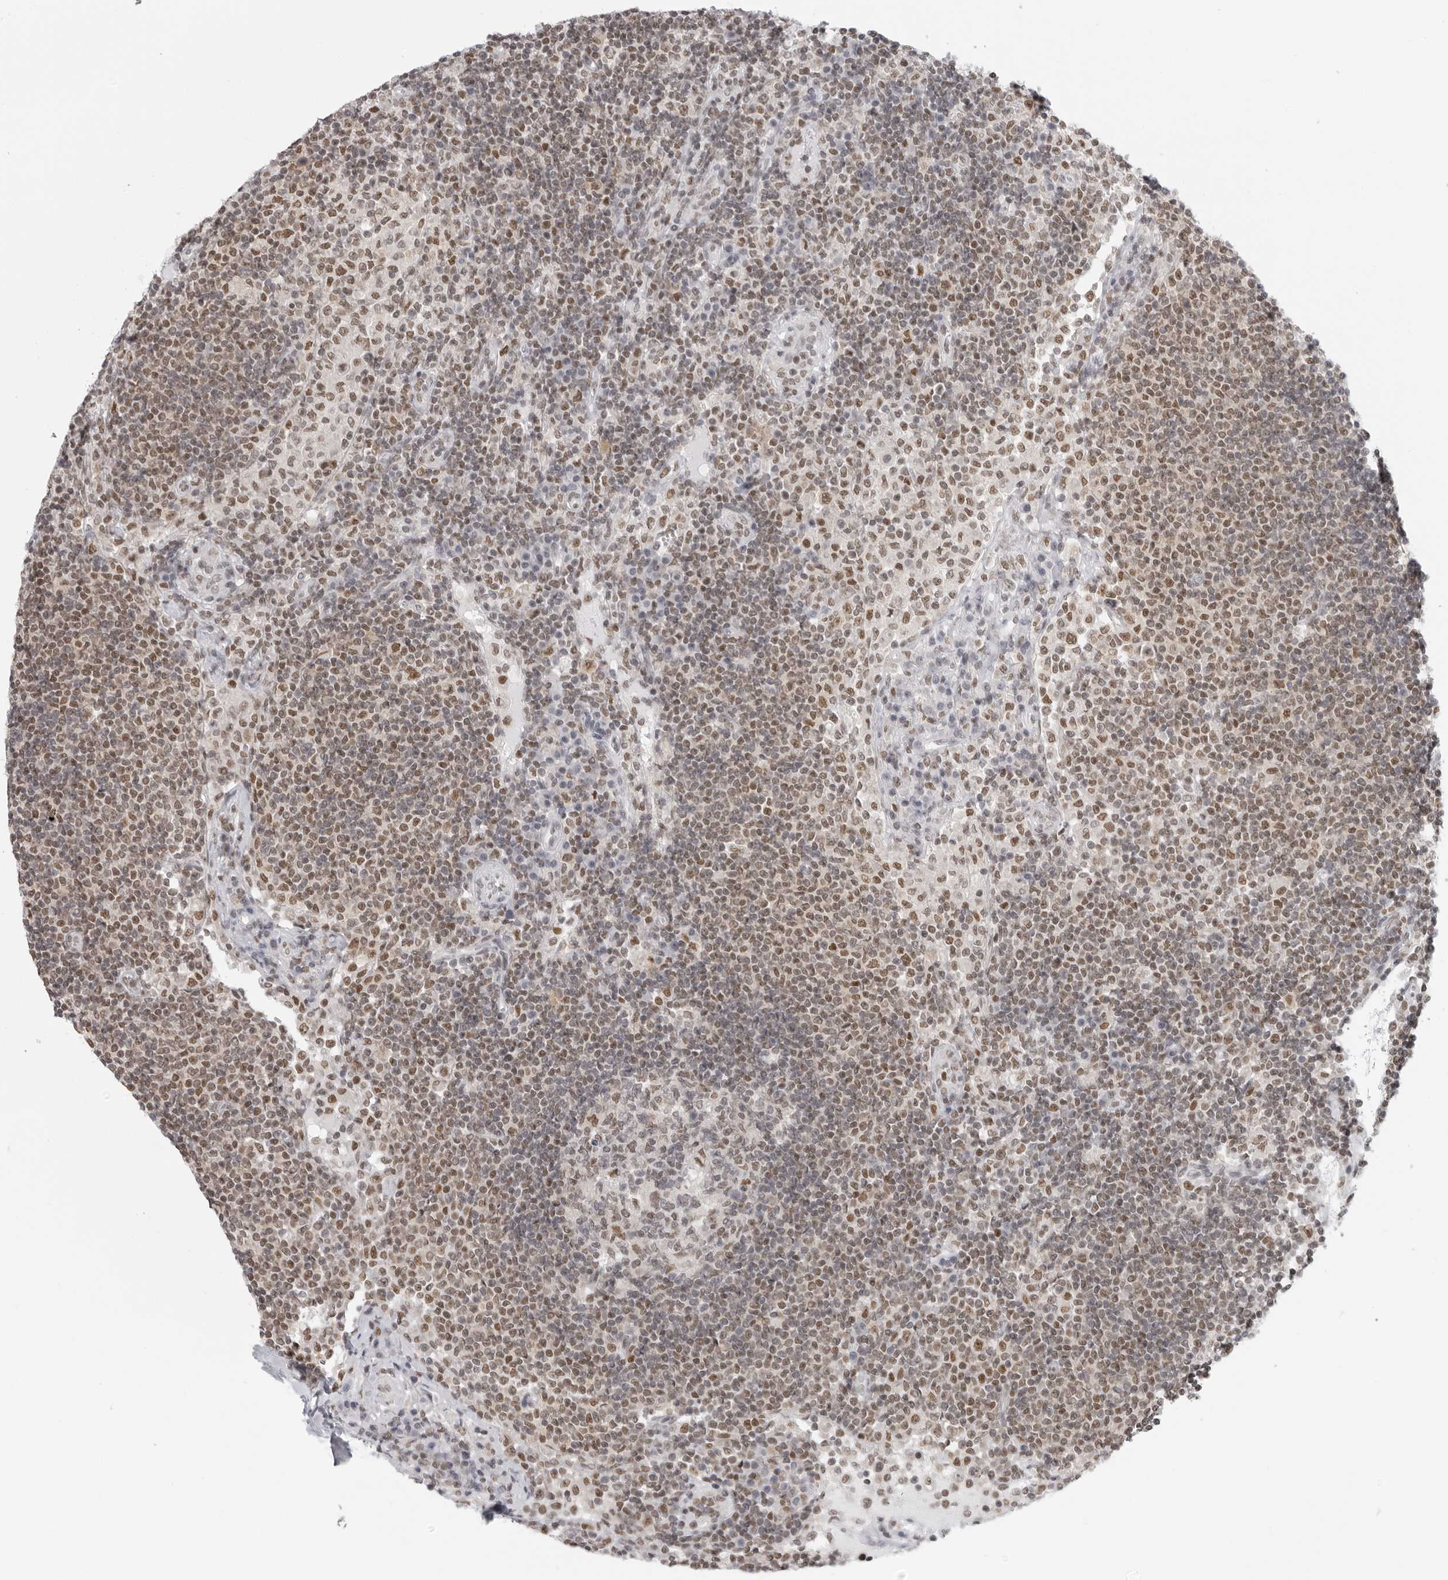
{"staining": {"intensity": "moderate", "quantity": "<25%", "location": "nuclear"}, "tissue": "lymph node", "cell_type": "Germinal center cells", "image_type": "normal", "snomed": [{"axis": "morphology", "description": "Normal tissue, NOS"}, {"axis": "topography", "description": "Lymph node"}], "caption": "The immunohistochemical stain highlights moderate nuclear expression in germinal center cells of benign lymph node.", "gene": "RPA2", "patient": {"sex": "female", "age": 53}}